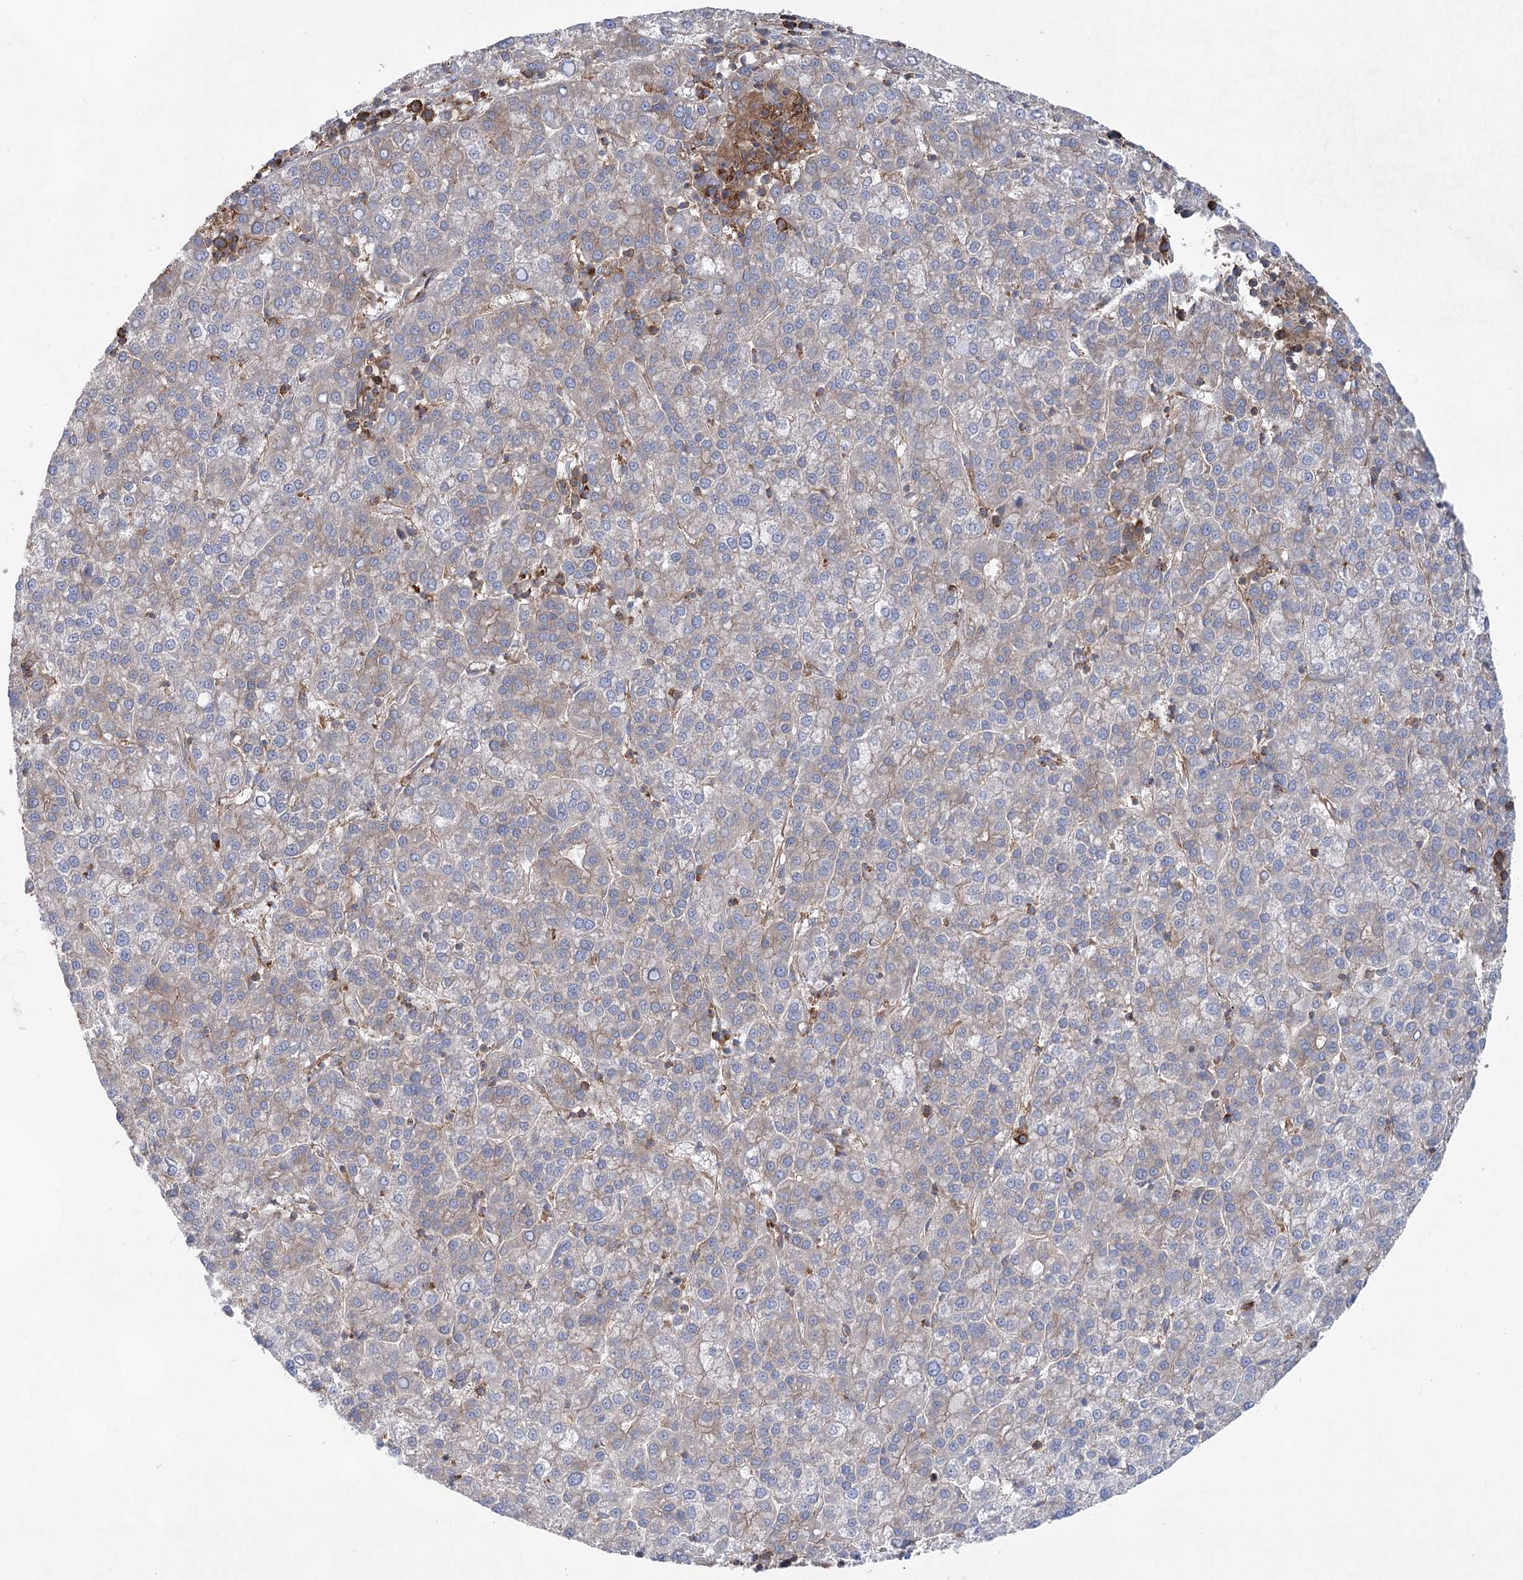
{"staining": {"intensity": "weak", "quantity": "25%-75%", "location": "cytoplasmic/membranous"}, "tissue": "liver cancer", "cell_type": "Tumor cells", "image_type": "cancer", "snomed": [{"axis": "morphology", "description": "Carcinoma, Hepatocellular, NOS"}, {"axis": "topography", "description": "Liver"}], "caption": "Weak cytoplasmic/membranous staining is seen in about 25%-75% of tumor cells in liver cancer. Immunohistochemistry stains the protein of interest in brown and the nuclei are stained blue.", "gene": "EIF3A", "patient": {"sex": "female", "age": 58}}